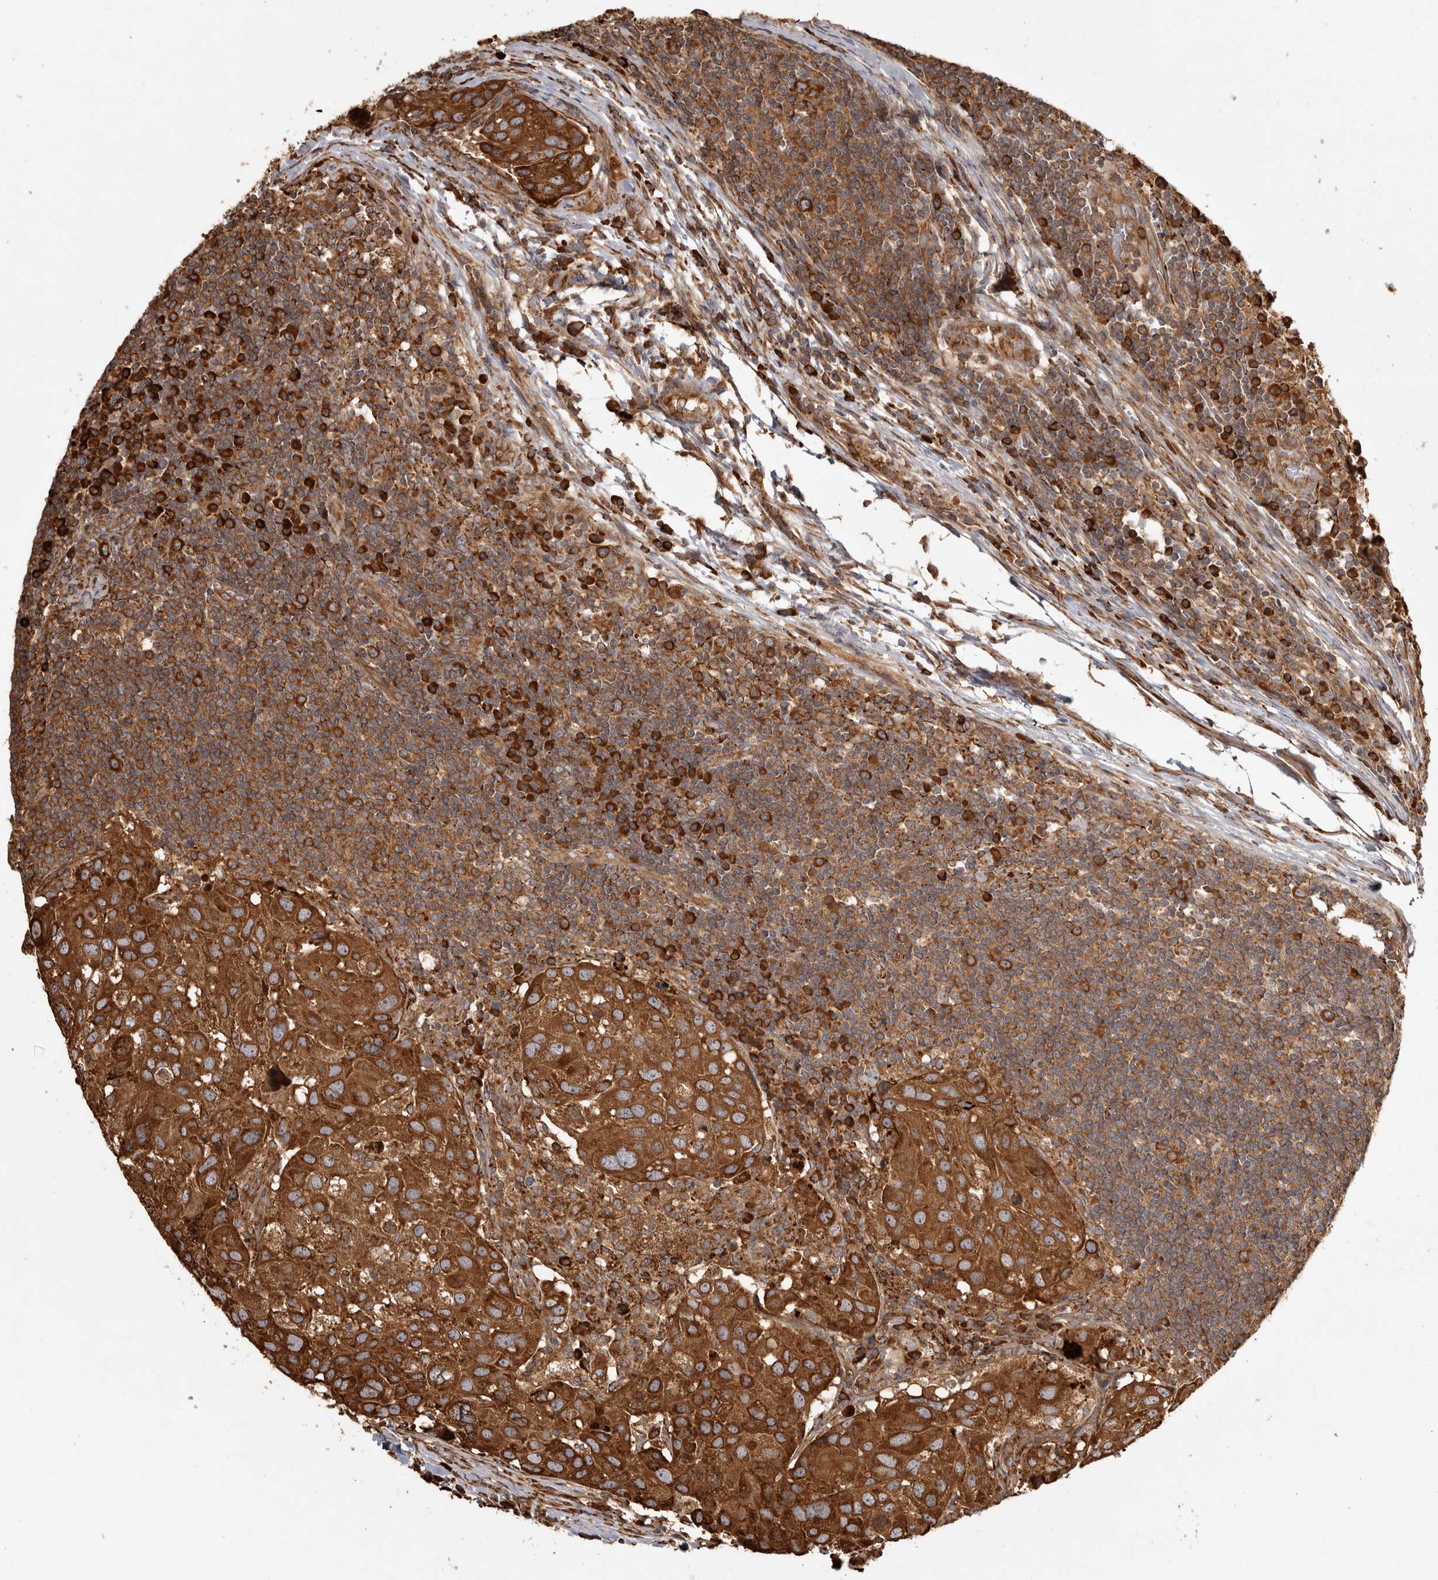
{"staining": {"intensity": "strong", "quantity": ">75%", "location": "cytoplasmic/membranous"}, "tissue": "urothelial cancer", "cell_type": "Tumor cells", "image_type": "cancer", "snomed": [{"axis": "morphology", "description": "Urothelial carcinoma, High grade"}, {"axis": "topography", "description": "Lymph node"}, {"axis": "topography", "description": "Urinary bladder"}], "caption": "Strong cytoplasmic/membranous positivity is identified in approximately >75% of tumor cells in urothelial cancer. The staining was performed using DAB (3,3'-diaminobenzidine), with brown indicating positive protein expression. Nuclei are stained blue with hematoxylin.", "gene": "CAMSAP2", "patient": {"sex": "male", "age": 51}}